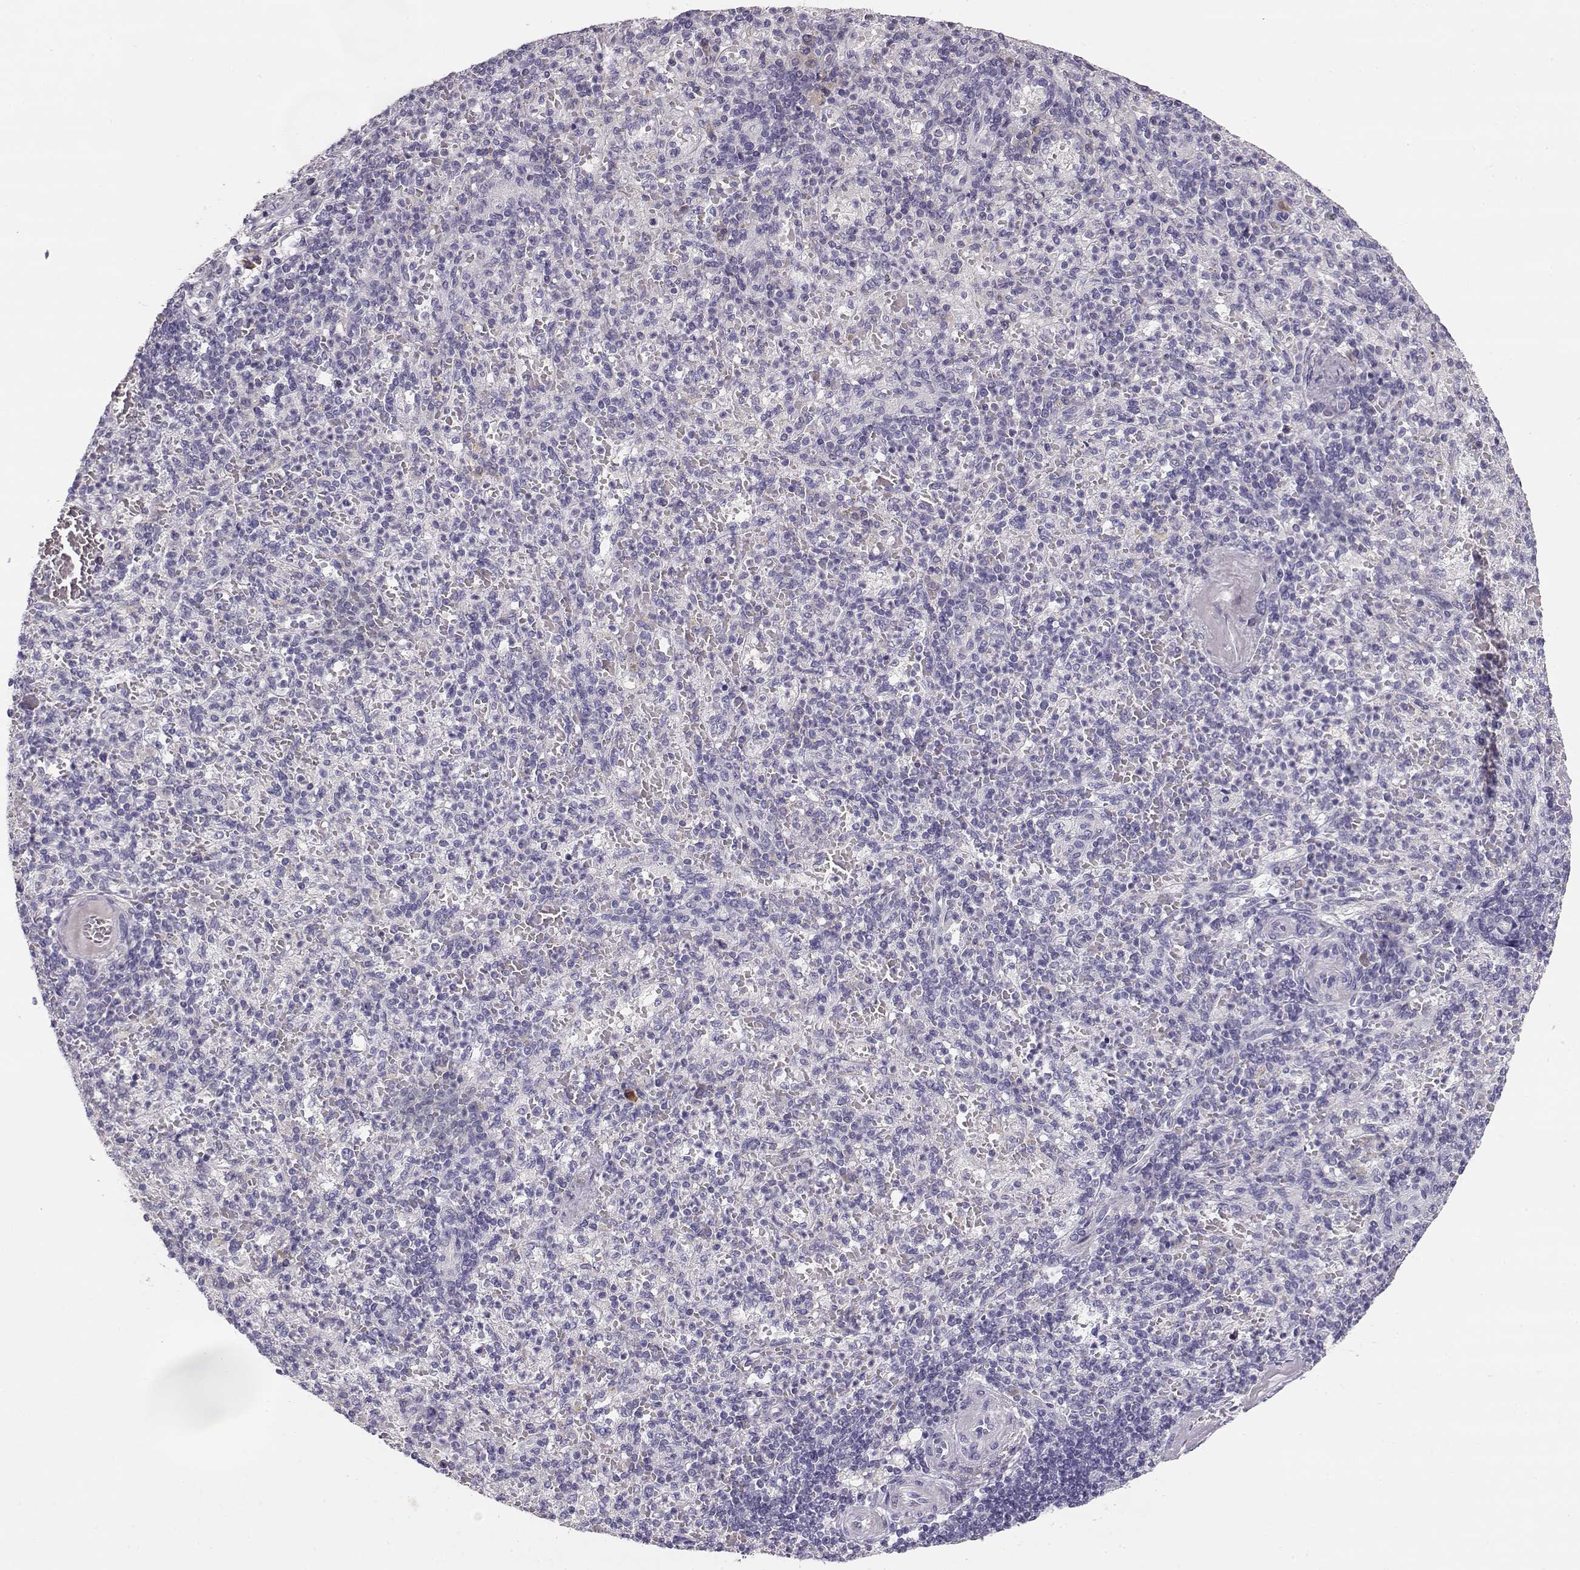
{"staining": {"intensity": "negative", "quantity": "none", "location": "none"}, "tissue": "spleen", "cell_type": "Cells in red pulp", "image_type": "normal", "snomed": [{"axis": "morphology", "description": "Normal tissue, NOS"}, {"axis": "topography", "description": "Spleen"}], "caption": "Cells in red pulp show no significant expression in benign spleen.", "gene": "GLIPR1L2", "patient": {"sex": "female", "age": 74}}